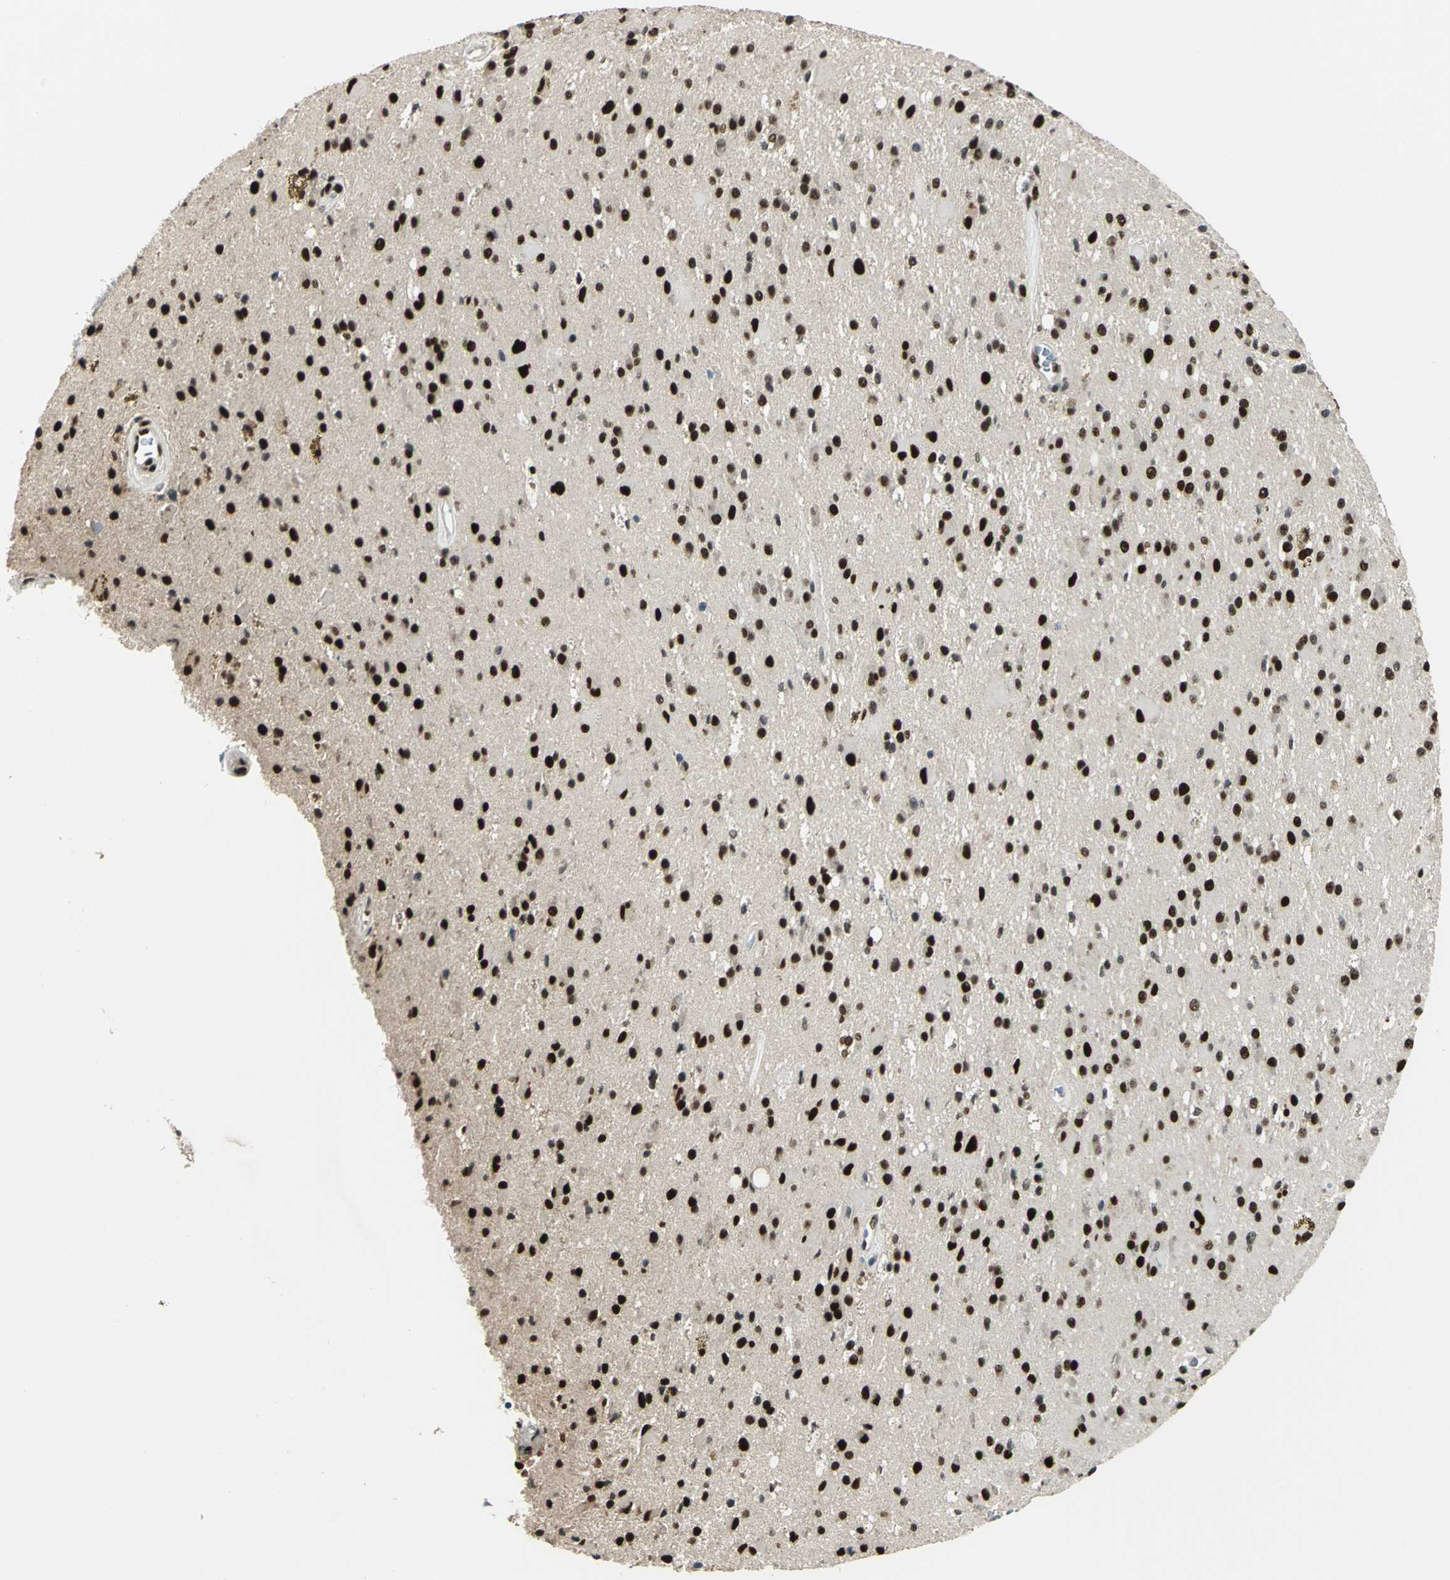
{"staining": {"intensity": "strong", "quantity": ">75%", "location": "nuclear"}, "tissue": "glioma", "cell_type": "Tumor cells", "image_type": "cancer", "snomed": [{"axis": "morphology", "description": "Glioma, malignant, Low grade"}, {"axis": "topography", "description": "Brain"}], "caption": "Strong nuclear protein positivity is appreciated in about >75% of tumor cells in low-grade glioma (malignant). The staining was performed using DAB to visualize the protein expression in brown, while the nuclei were stained in blue with hematoxylin (Magnification: 20x).", "gene": "NFIA", "patient": {"sex": "male", "age": 58}}